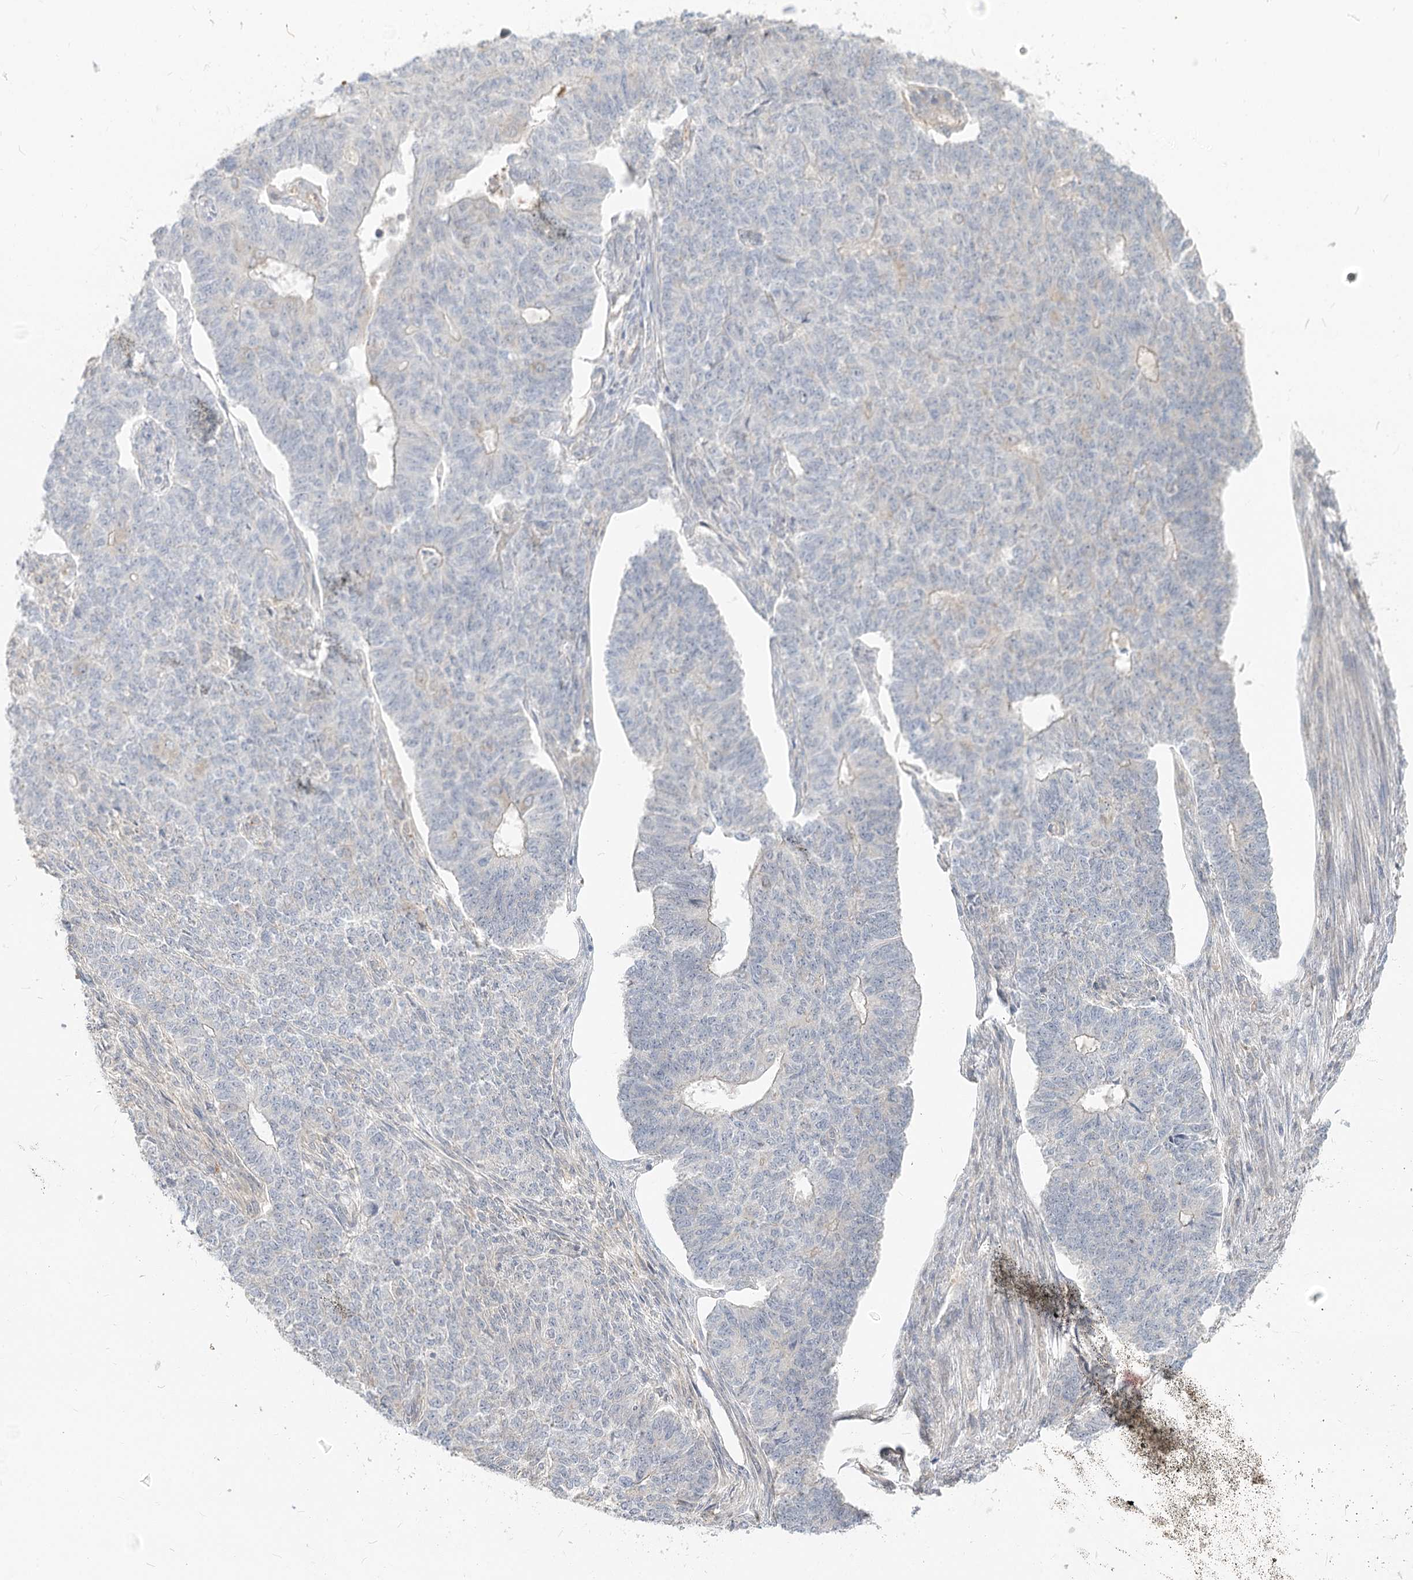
{"staining": {"intensity": "negative", "quantity": "none", "location": "none"}, "tissue": "endometrial cancer", "cell_type": "Tumor cells", "image_type": "cancer", "snomed": [{"axis": "morphology", "description": "Adenocarcinoma, NOS"}, {"axis": "topography", "description": "Endometrium"}], "caption": "The immunohistochemistry photomicrograph has no significant positivity in tumor cells of endometrial adenocarcinoma tissue.", "gene": "GUCY2C", "patient": {"sex": "female", "age": 32}}